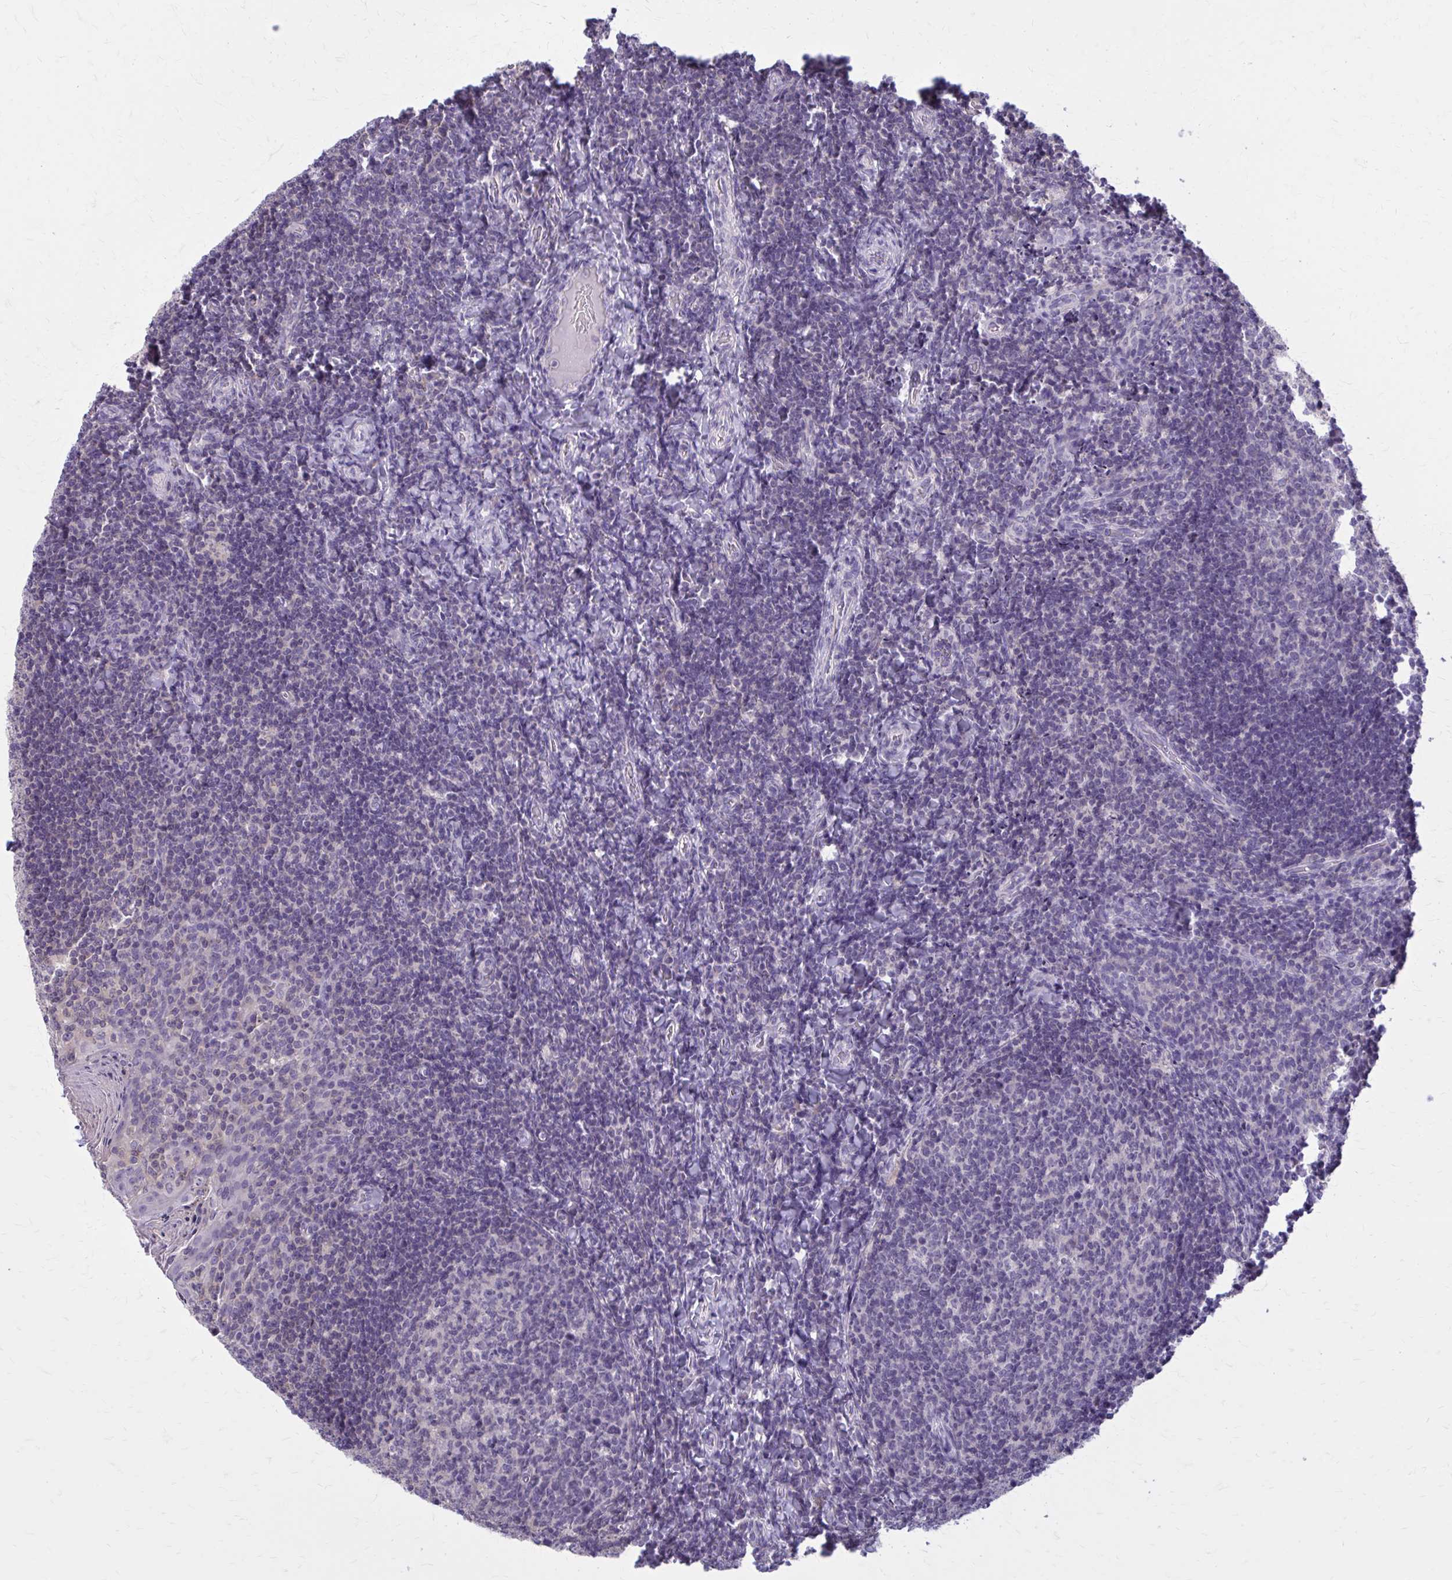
{"staining": {"intensity": "negative", "quantity": "none", "location": "none"}, "tissue": "tonsil", "cell_type": "Germinal center cells", "image_type": "normal", "snomed": [{"axis": "morphology", "description": "Normal tissue, NOS"}, {"axis": "topography", "description": "Tonsil"}], "caption": "This photomicrograph is of benign tonsil stained with immunohistochemistry (IHC) to label a protein in brown with the nuclei are counter-stained blue. There is no staining in germinal center cells. The staining is performed using DAB brown chromogen with nuclei counter-stained in using hematoxylin.", "gene": "OR4A47", "patient": {"sex": "female", "age": 10}}